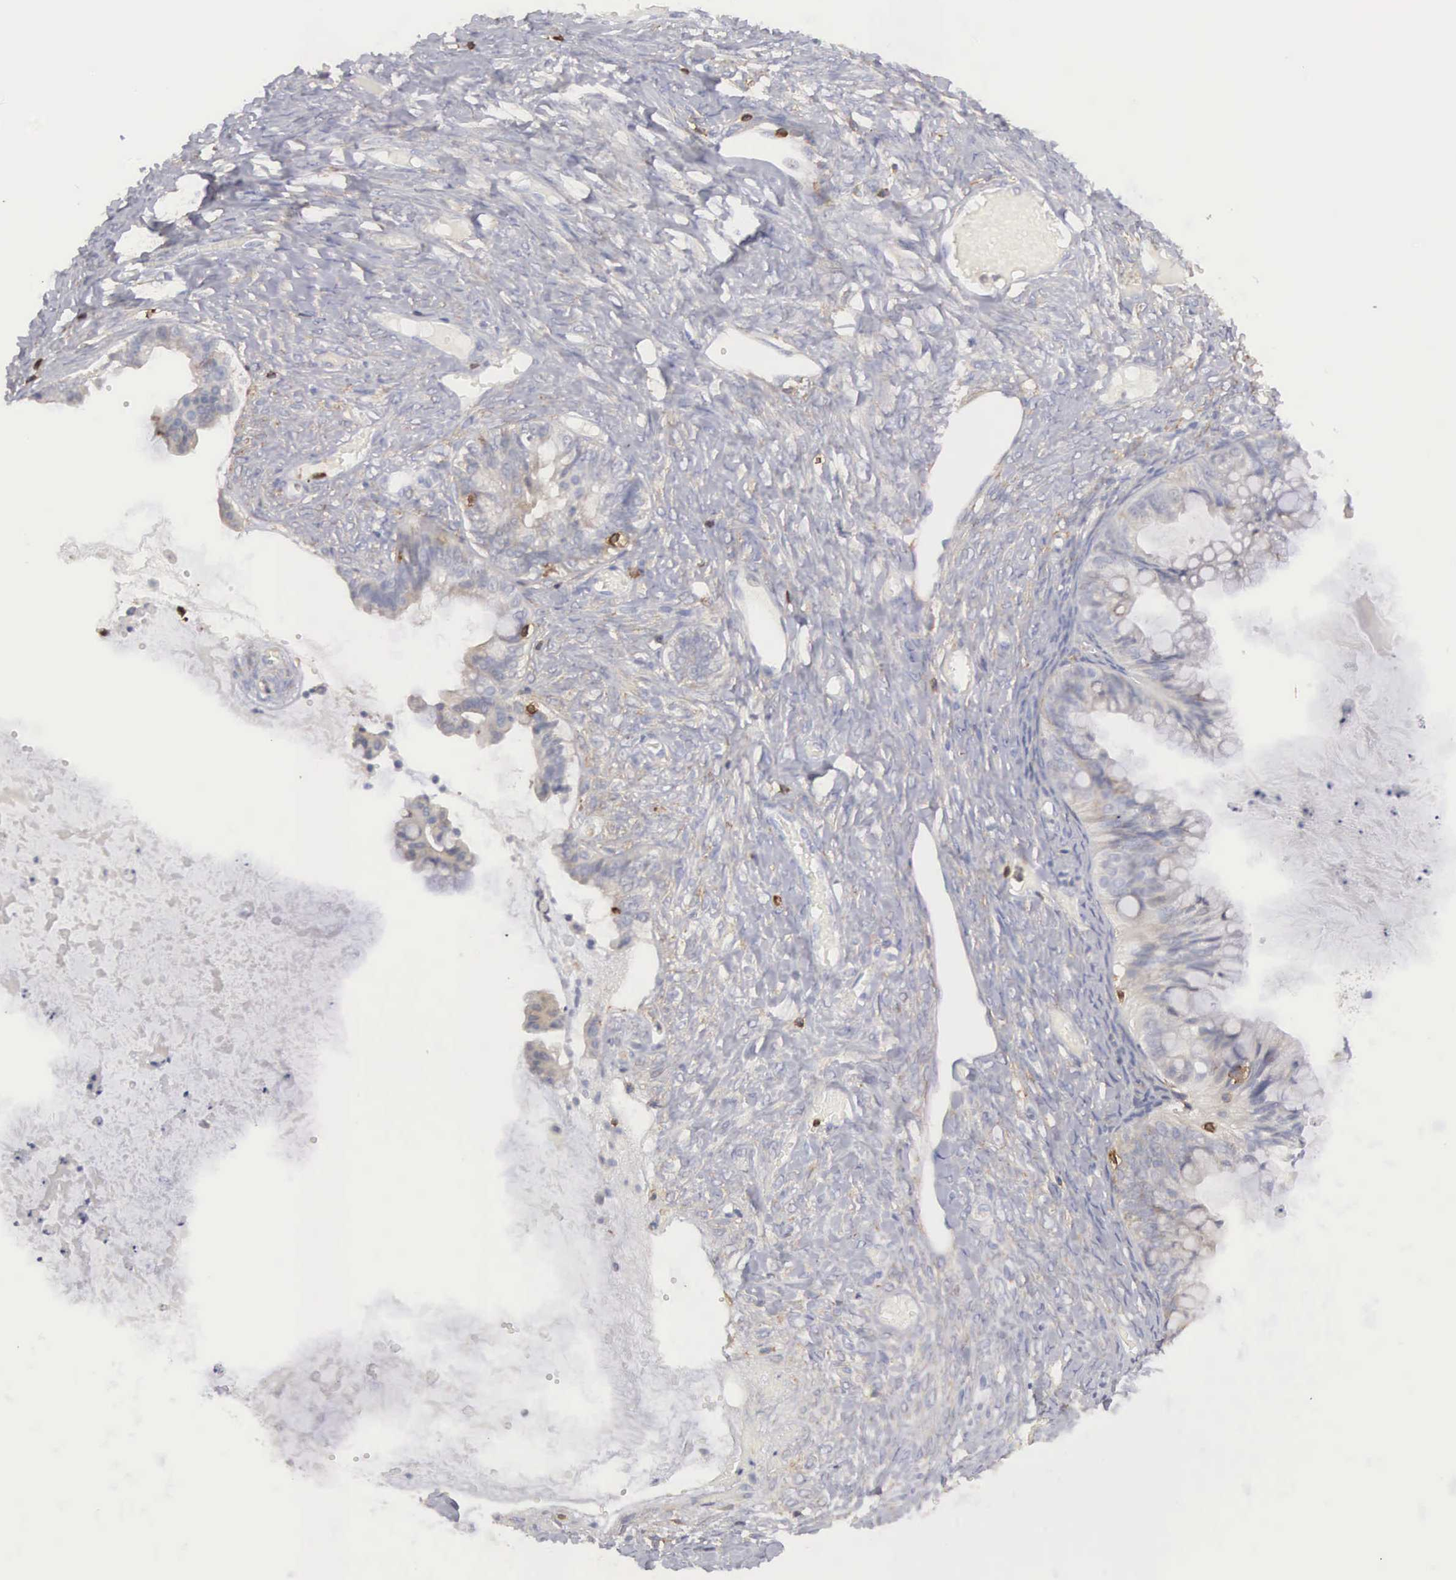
{"staining": {"intensity": "weak", "quantity": "<25%", "location": "cytoplasmic/membranous"}, "tissue": "ovarian cancer", "cell_type": "Tumor cells", "image_type": "cancer", "snomed": [{"axis": "morphology", "description": "Cystadenocarcinoma, mucinous, NOS"}, {"axis": "topography", "description": "Ovary"}], "caption": "A high-resolution image shows IHC staining of ovarian mucinous cystadenocarcinoma, which demonstrates no significant staining in tumor cells. (DAB (3,3'-diaminobenzidine) immunohistochemistry visualized using brightfield microscopy, high magnification).", "gene": "SH3BP1", "patient": {"sex": "female", "age": 57}}